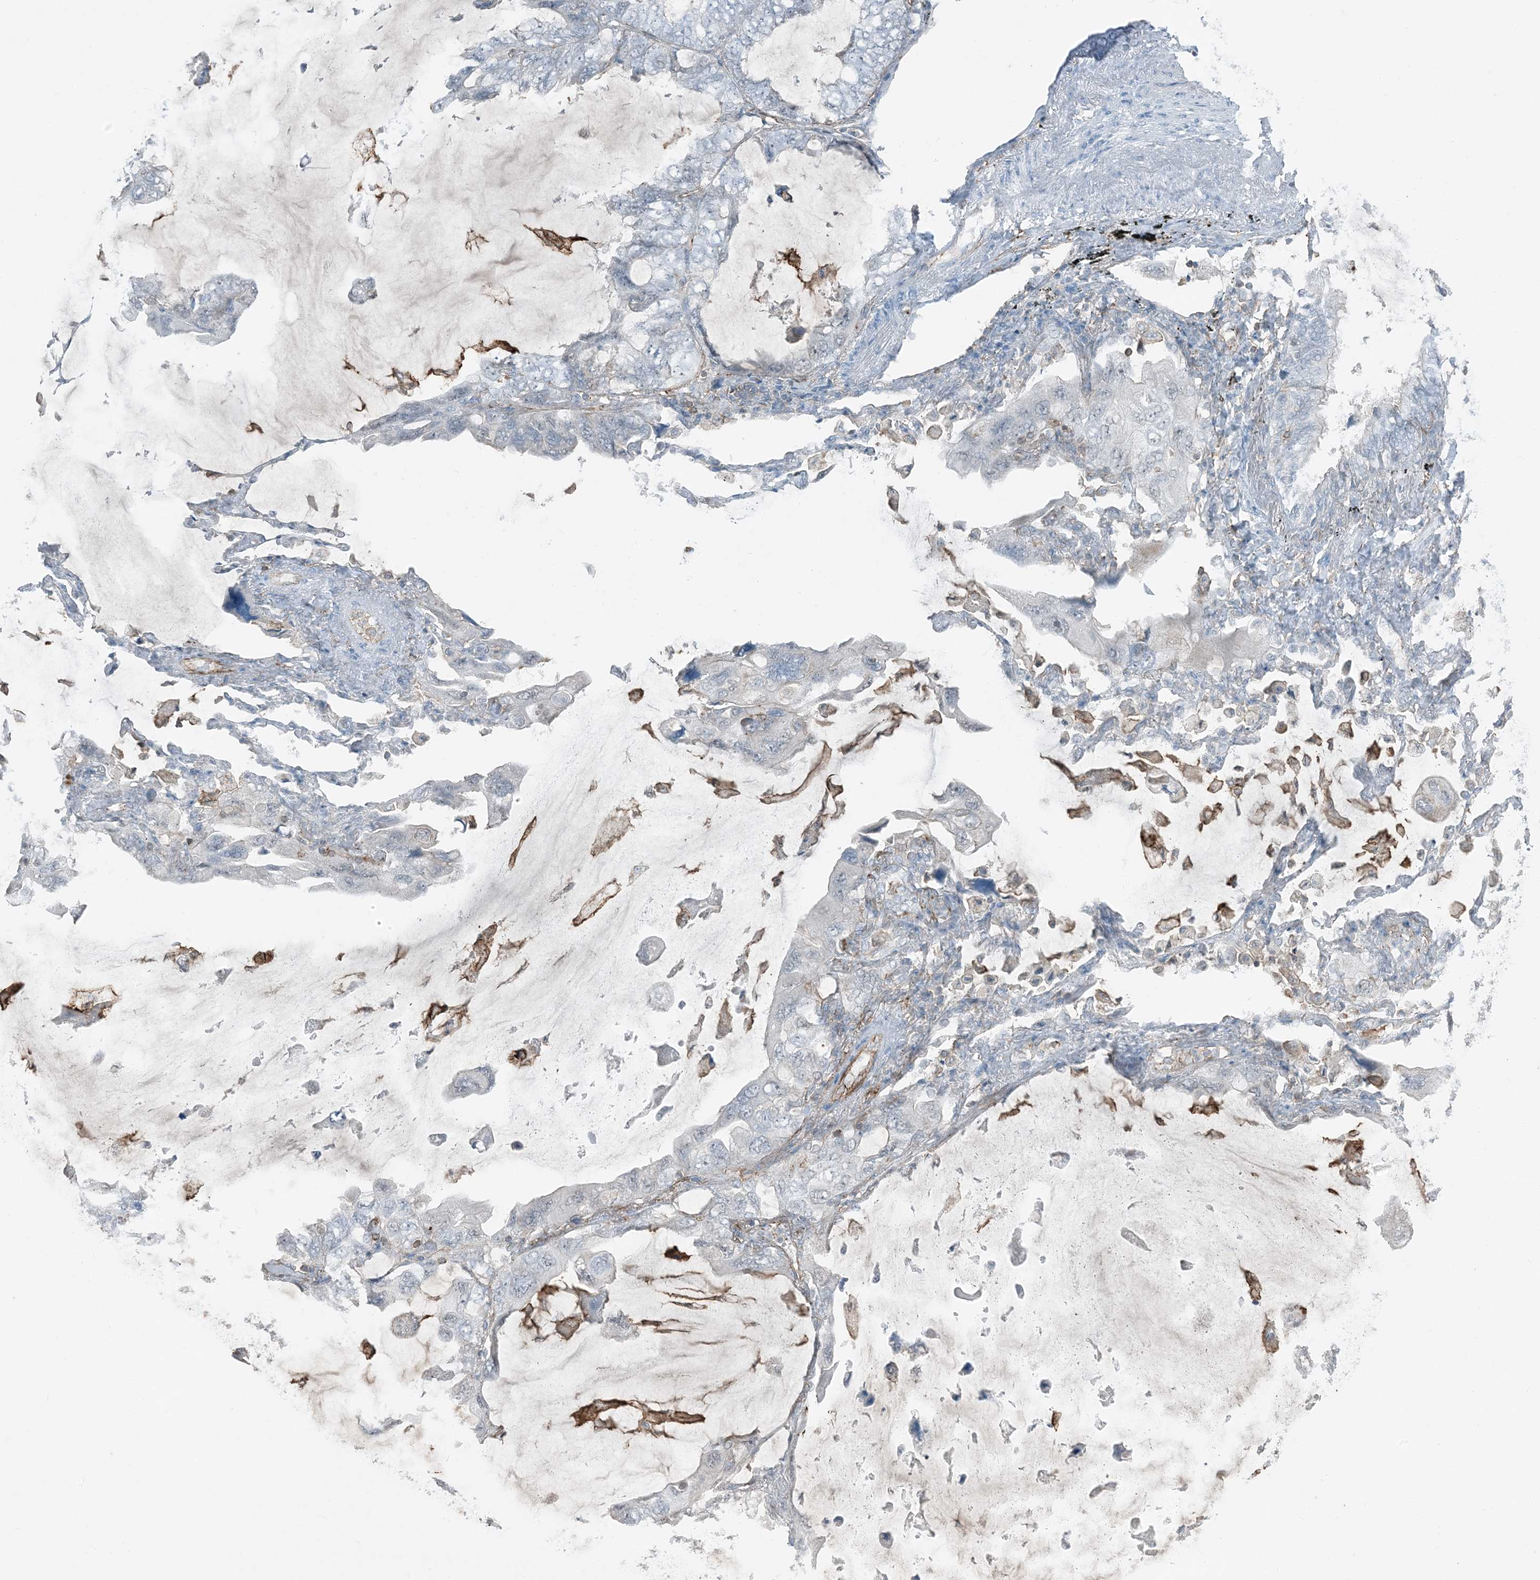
{"staining": {"intensity": "negative", "quantity": "none", "location": "none"}, "tissue": "lung cancer", "cell_type": "Tumor cells", "image_type": "cancer", "snomed": [{"axis": "morphology", "description": "Squamous cell carcinoma, NOS"}, {"axis": "topography", "description": "Lung"}], "caption": "Immunohistochemistry (IHC) image of neoplastic tissue: lung cancer (squamous cell carcinoma) stained with DAB demonstrates no significant protein positivity in tumor cells.", "gene": "APOBEC3C", "patient": {"sex": "female", "age": 73}}